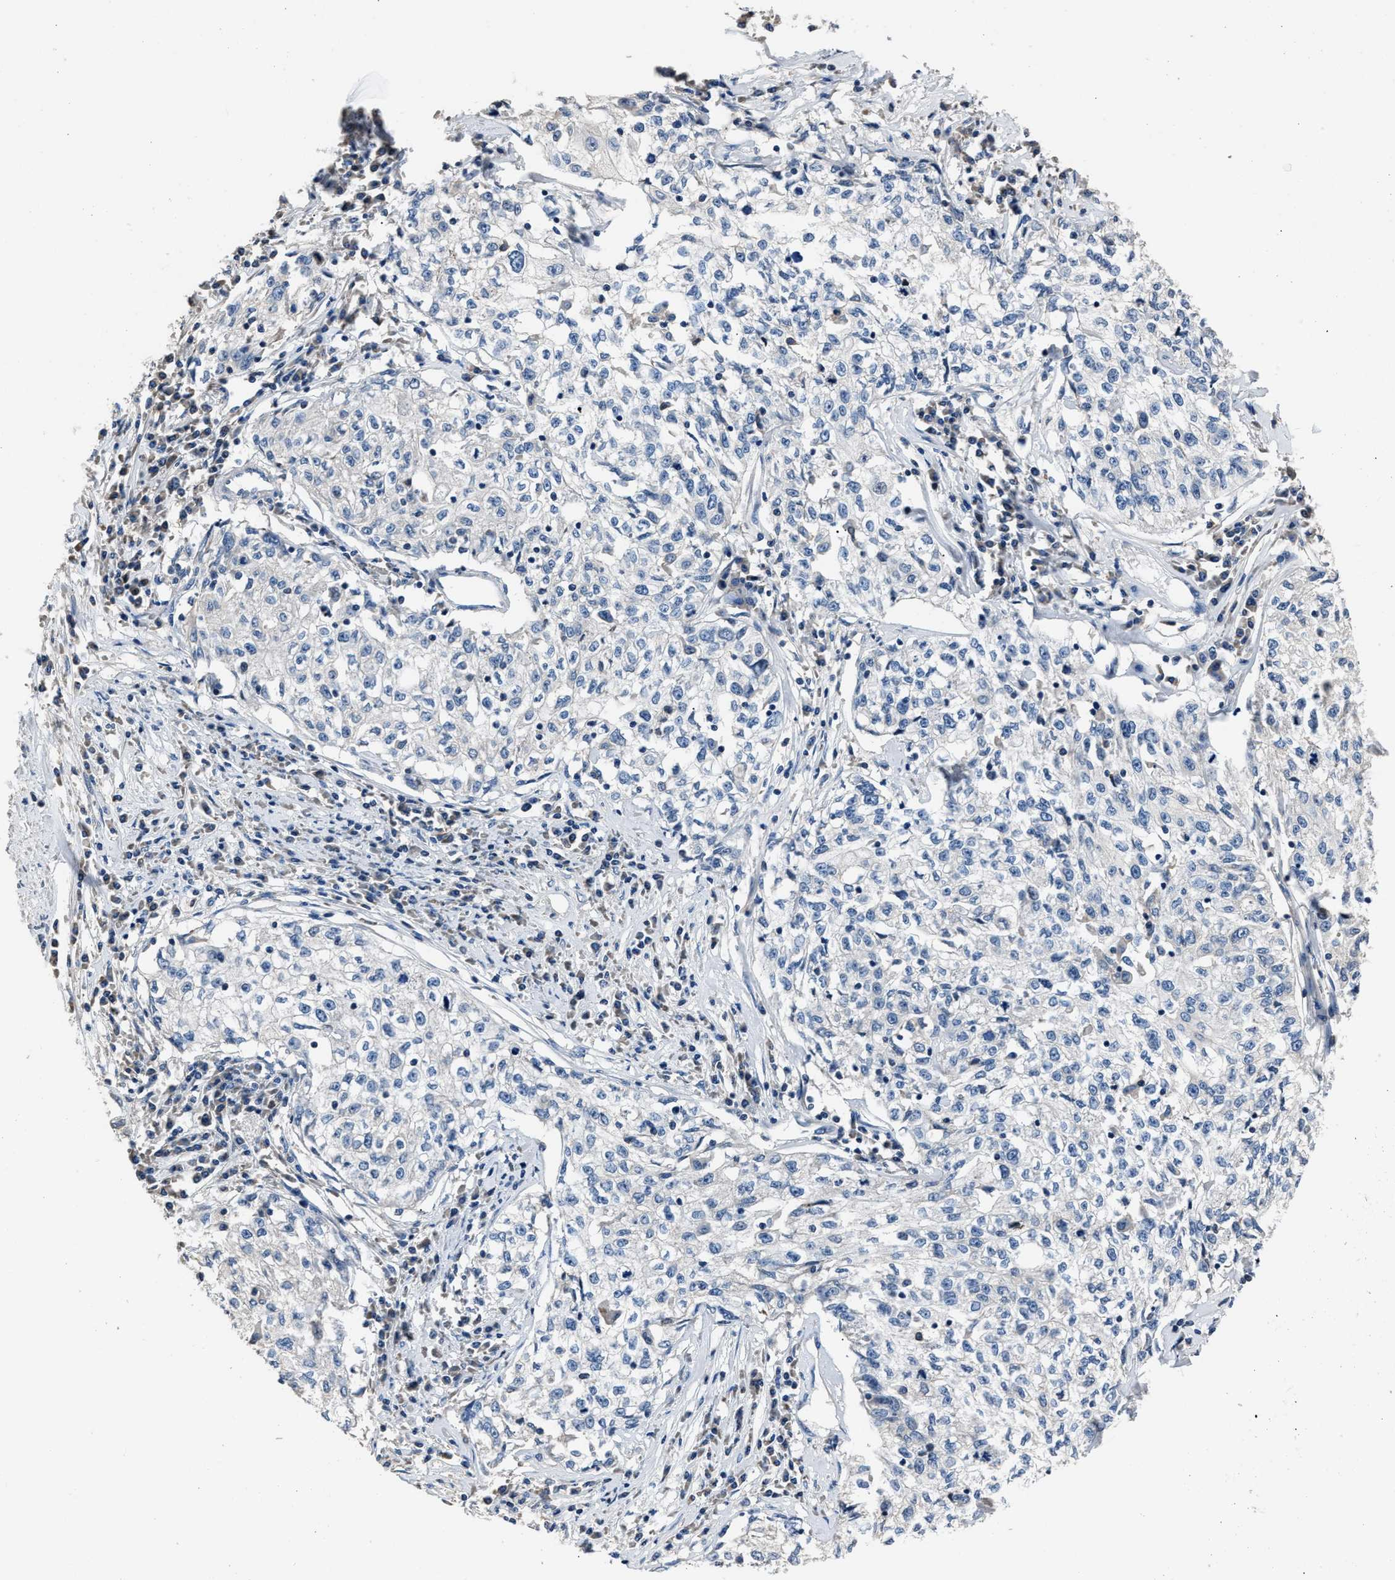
{"staining": {"intensity": "negative", "quantity": "none", "location": "none"}, "tissue": "cervical cancer", "cell_type": "Tumor cells", "image_type": "cancer", "snomed": [{"axis": "morphology", "description": "Squamous cell carcinoma, NOS"}, {"axis": "topography", "description": "Cervix"}], "caption": "Immunohistochemistry (IHC) histopathology image of human squamous cell carcinoma (cervical) stained for a protein (brown), which displays no positivity in tumor cells.", "gene": "DNAJC24", "patient": {"sex": "female", "age": 57}}